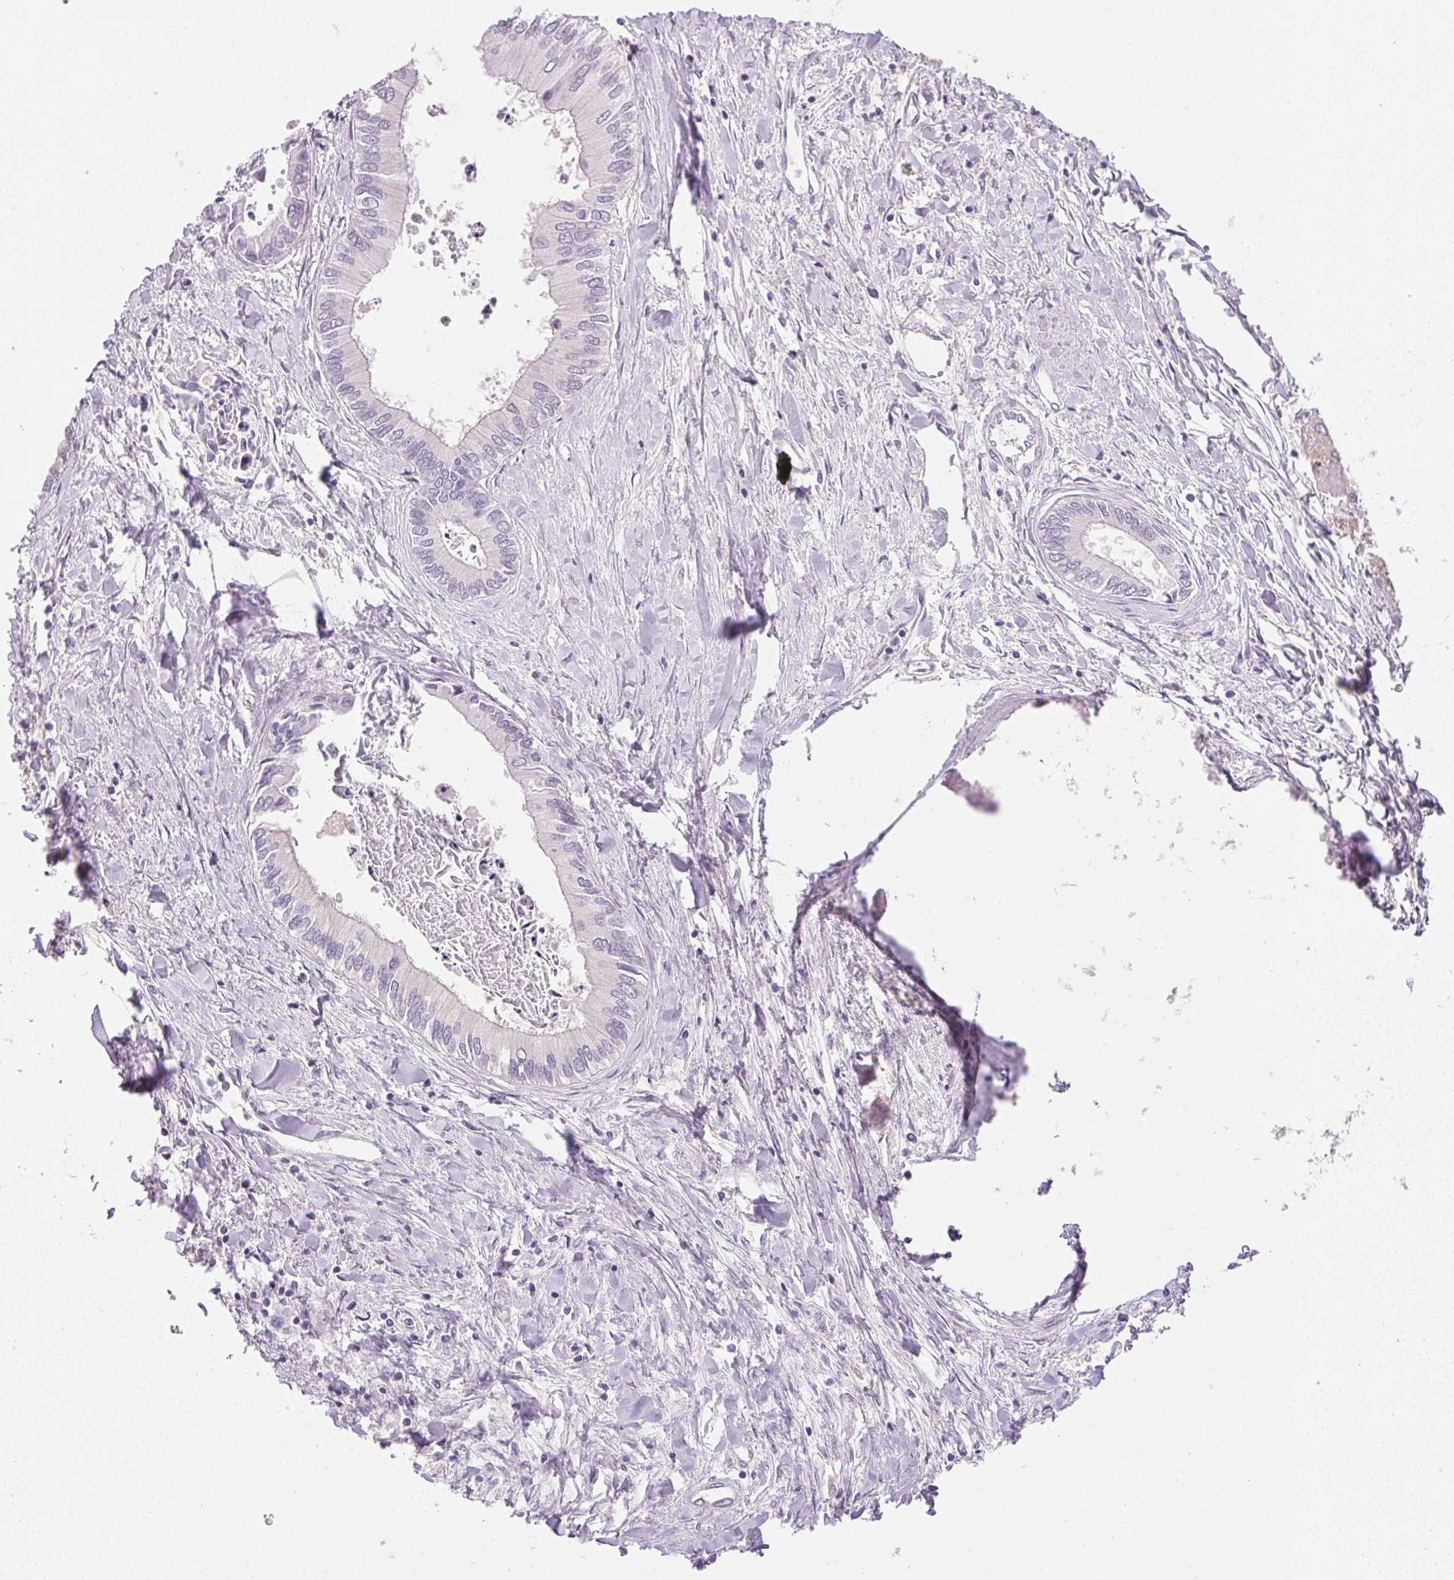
{"staining": {"intensity": "negative", "quantity": "none", "location": "none"}, "tissue": "liver cancer", "cell_type": "Tumor cells", "image_type": "cancer", "snomed": [{"axis": "morphology", "description": "Cholangiocarcinoma"}, {"axis": "topography", "description": "Liver"}], "caption": "The IHC image has no significant positivity in tumor cells of liver cancer (cholangiocarcinoma) tissue. Nuclei are stained in blue.", "gene": "GYG2", "patient": {"sex": "male", "age": 66}}